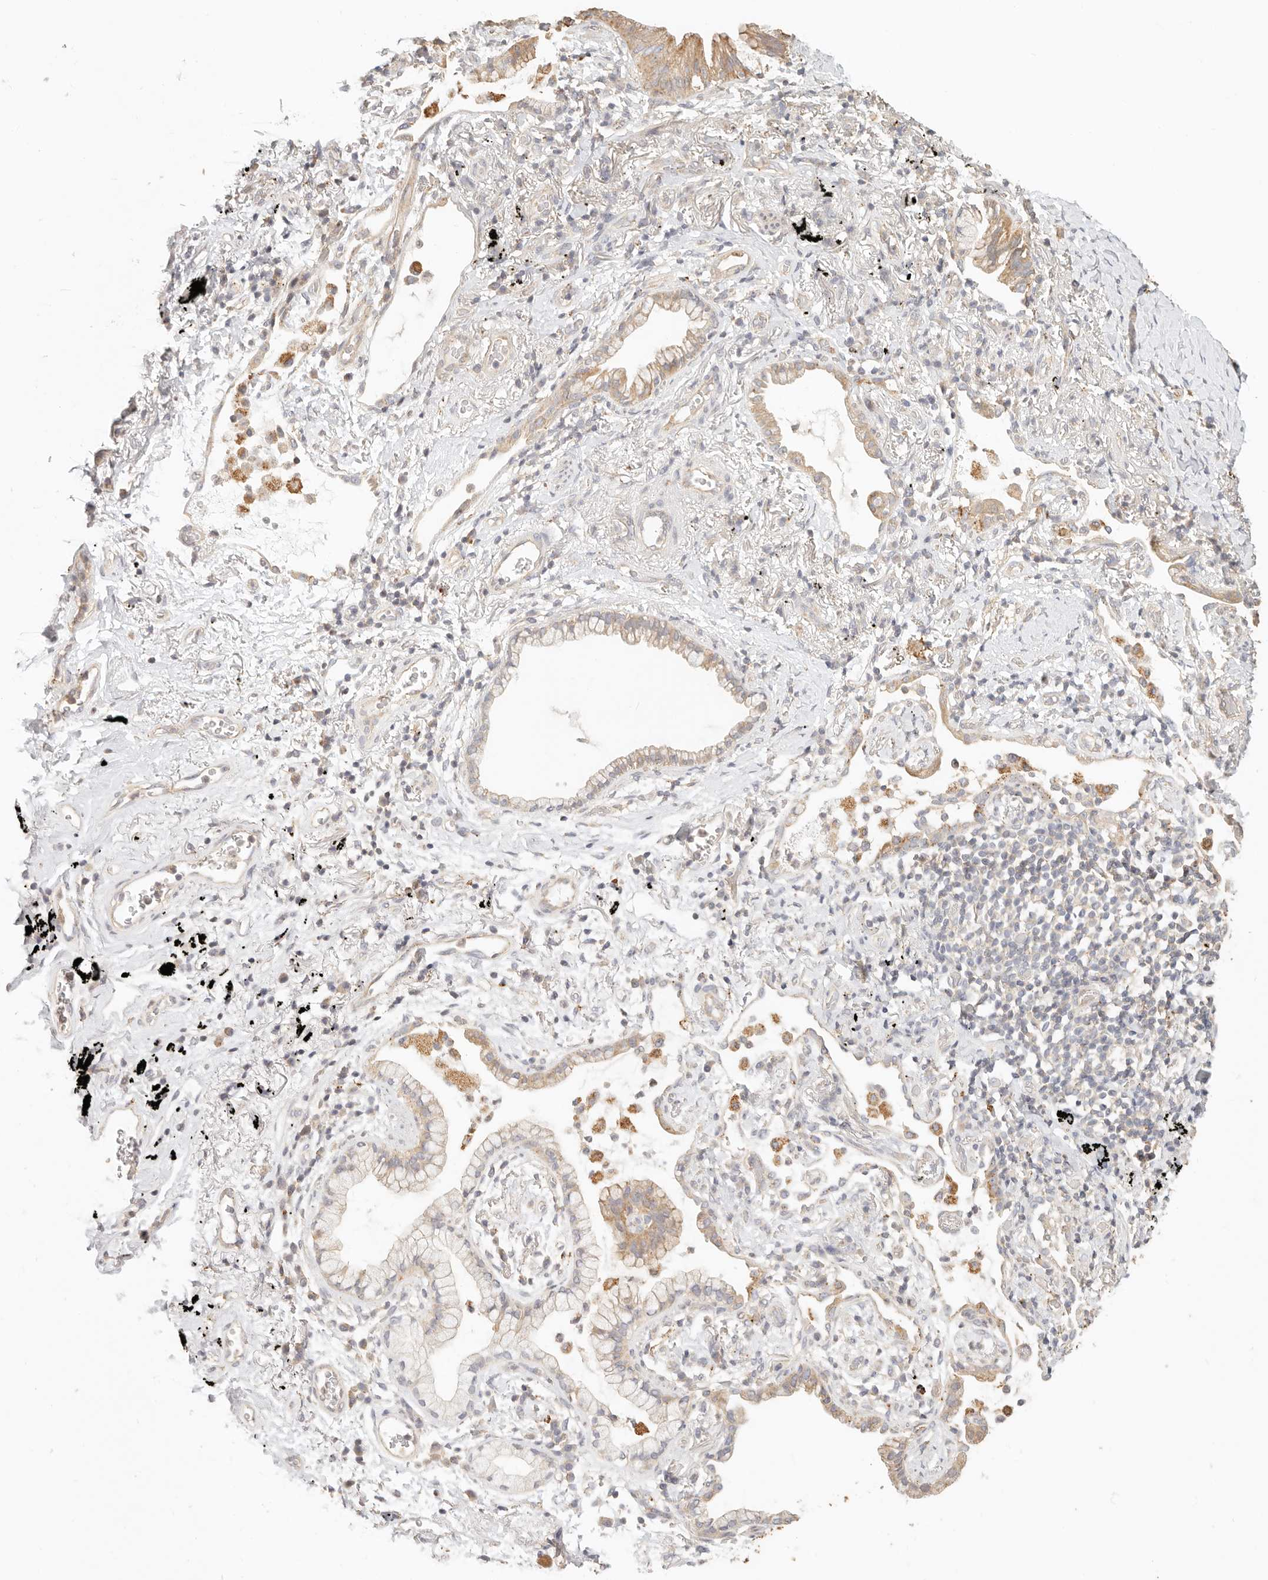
{"staining": {"intensity": "moderate", "quantity": ">75%", "location": "cytoplasmic/membranous"}, "tissue": "lung cancer", "cell_type": "Tumor cells", "image_type": "cancer", "snomed": [{"axis": "morphology", "description": "Adenocarcinoma, NOS"}, {"axis": "topography", "description": "Lung"}], "caption": "High-power microscopy captured an immunohistochemistry image of adenocarcinoma (lung), revealing moderate cytoplasmic/membranous positivity in approximately >75% of tumor cells.", "gene": "CNMD", "patient": {"sex": "female", "age": 70}}